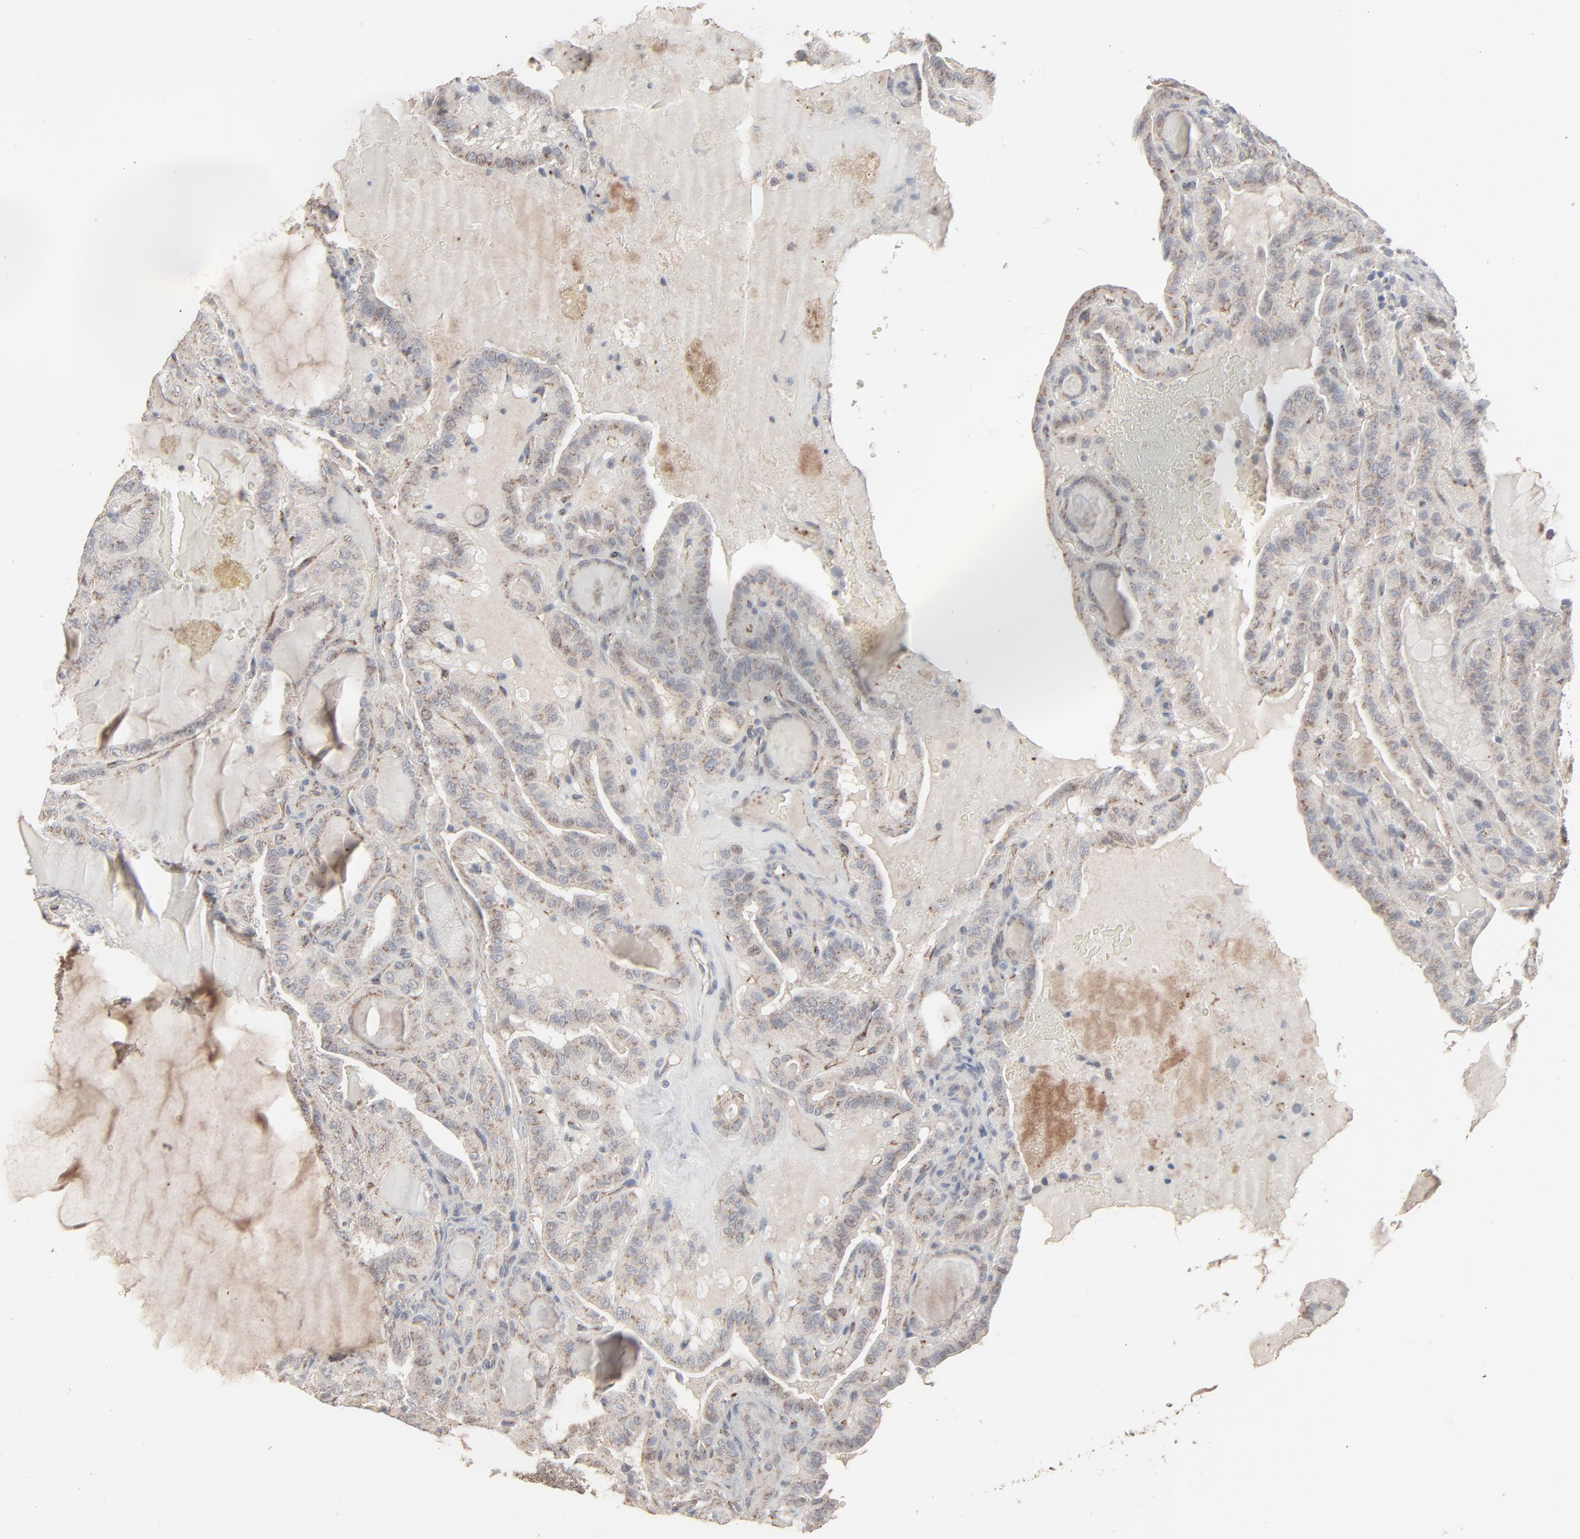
{"staining": {"intensity": "weak", "quantity": "25%-75%", "location": "cytoplasmic/membranous"}, "tissue": "thyroid cancer", "cell_type": "Tumor cells", "image_type": "cancer", "snomed": [{"axis": "morphology", "description": "Papillary adenocarcinoma, NOS"}, {"axis": "topography", "description": "Thyroid gland"}], "caption": "Immunohistochemistry (IHC) of human thyroid cancer (papillary adenocarcinoma) demonstrates low levels of weak cytoplasmic/membranous expression in approximately 25%-75% of tumor cells. (Brightfield microscopy of DAB IHC at high magnification).", "gene": "JAM3", "patient": {"sex": "male", "age": 77}}